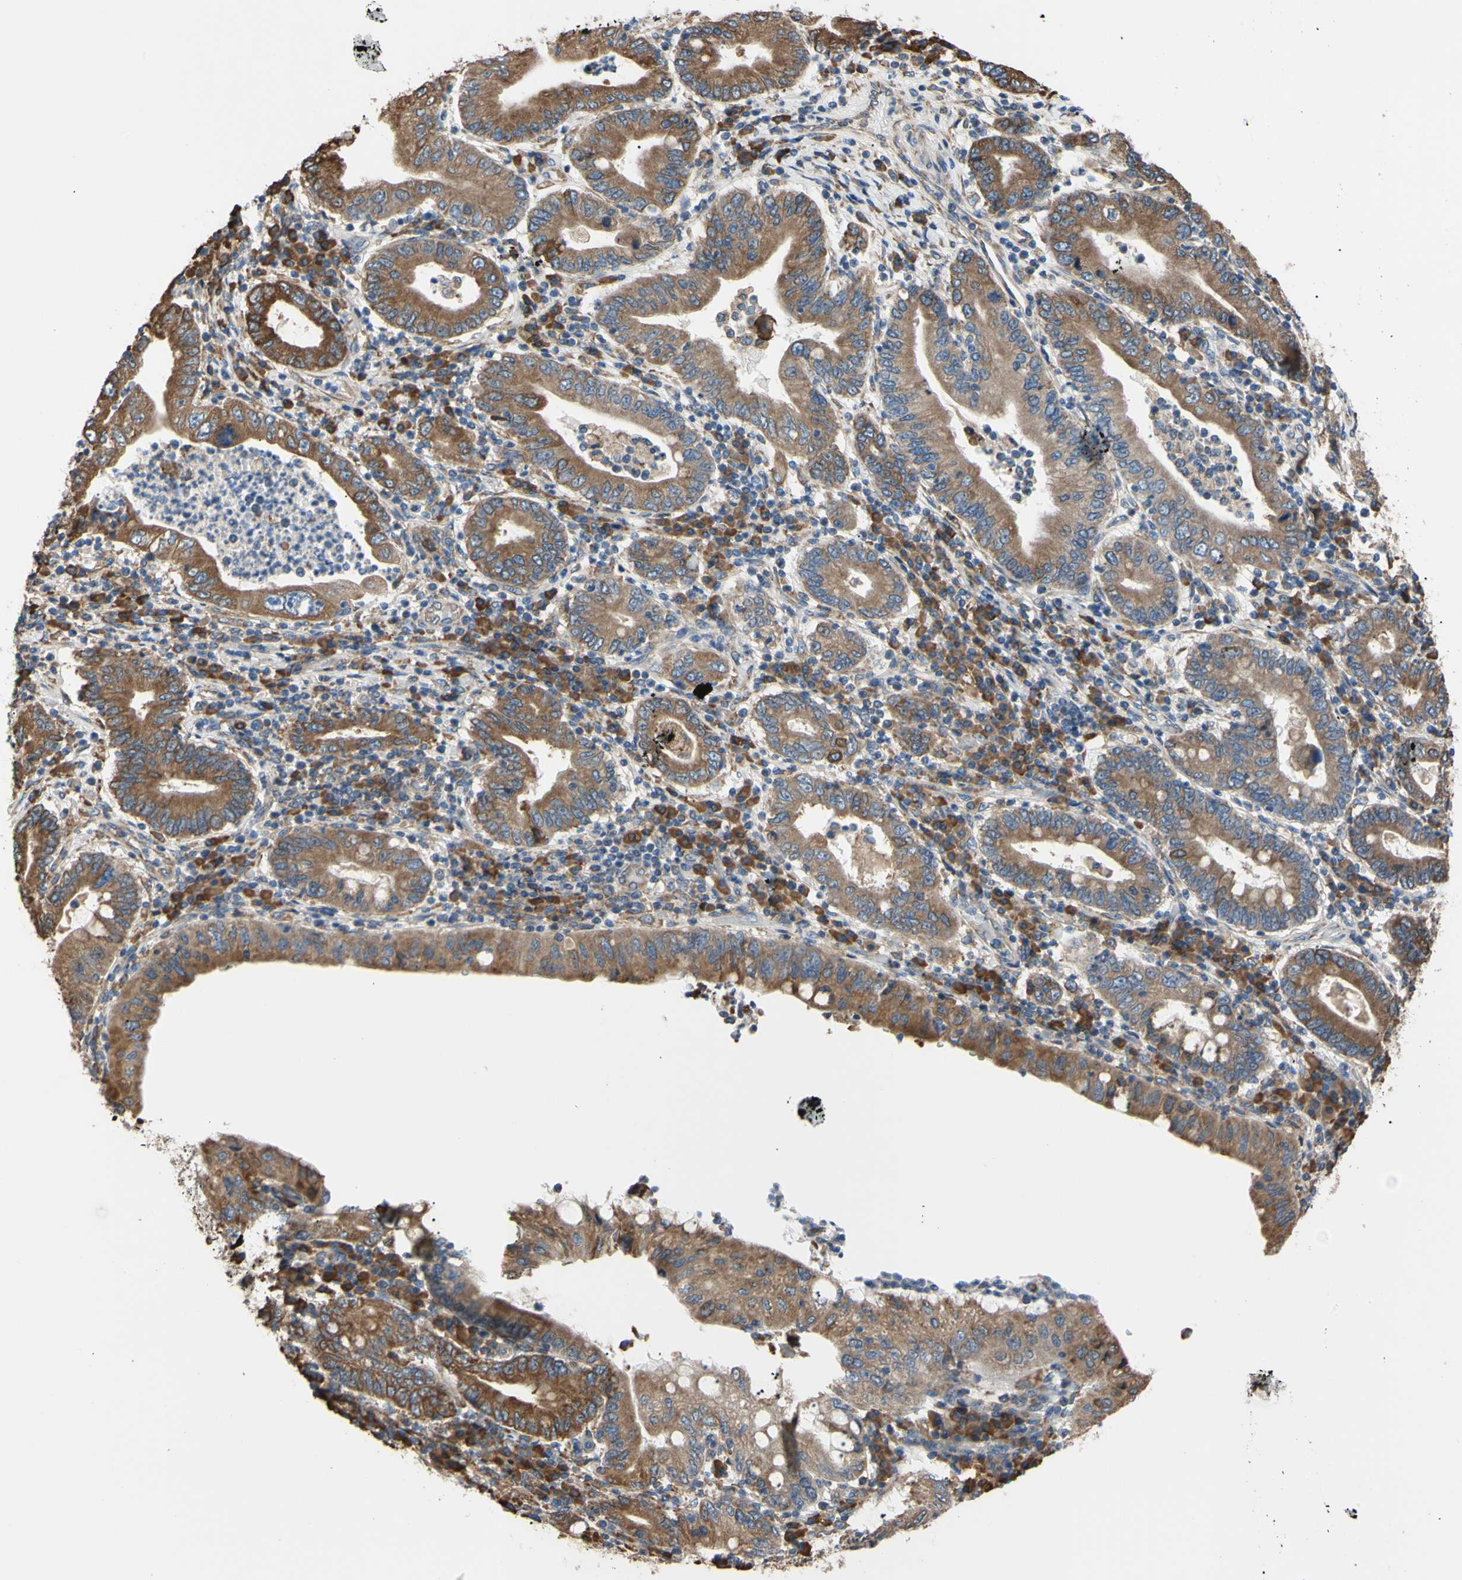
{"staining": {"intensity": "moderate", "quantity": ">75%", "location": "cytoplasmic/membranous"}, "tissue": "stomach cancer", "cell_type": "Tumor cells", "image_type": "cancer", "snomed": [{"axis": "morphology", "description": "Normal tissue, NOS"}, {"axis": "morphology", "description": "Adenocarcinoma, NOS"}, {"axis": "topography", "description": "Esophagus"}, {"axis": "topography", "description": "Stomach, upper"}, {"axis": "topography", "description": "Peripheral nerve tissue"}], "caption": "Adenocarcinoma (stomach) was stained to show a protein in brown. There is medium levels of moderate cytoplasmic/membranous staining in about >75% of tumor cells. (brown staining indicates protein expression, while blue staining denotes nuclei).", "gene": "BMF", "patient": {"sex": "male", "age": 62}}